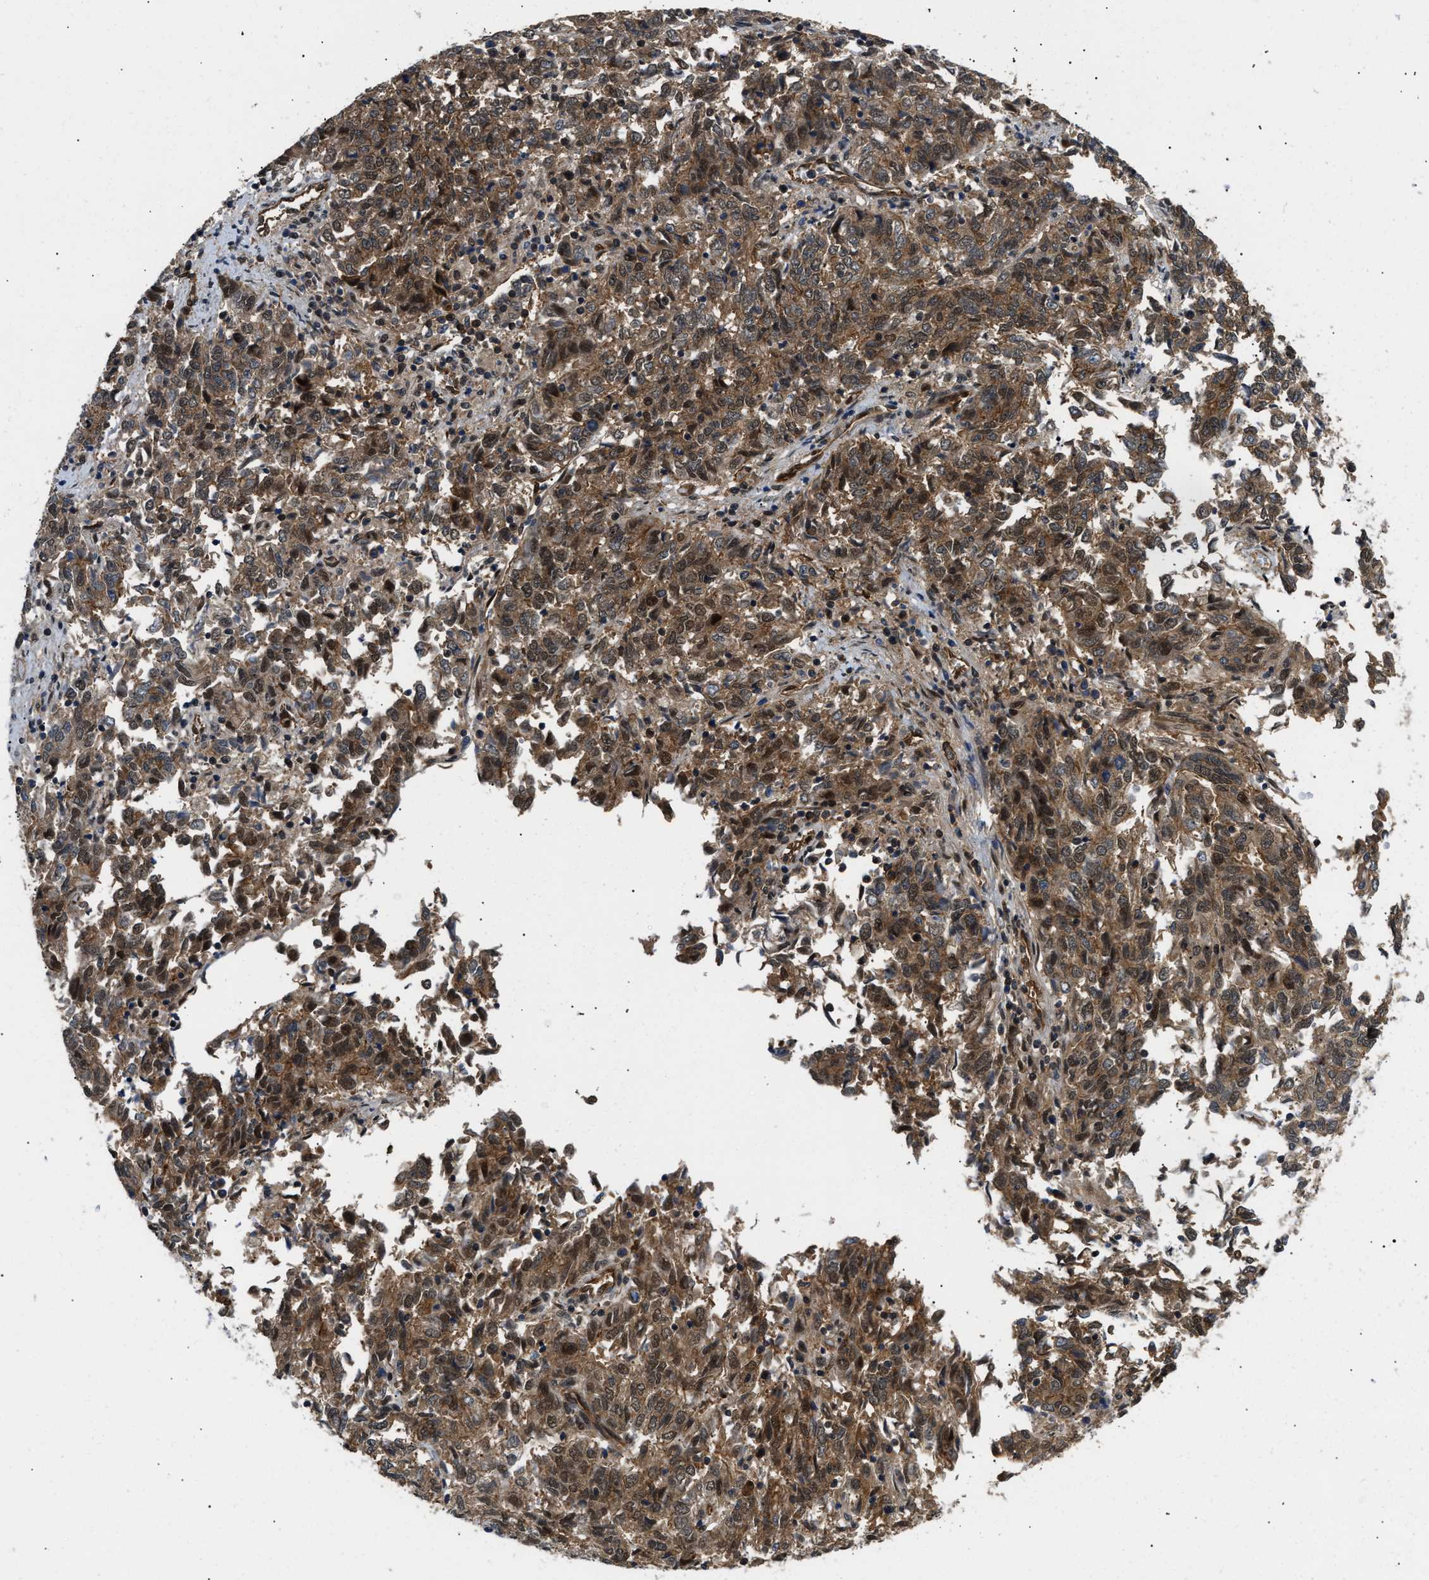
{"staining": {"intensity": "moderate", "quantity": "25%-75%", "location": "cytoplasmic/membranous"}, "tissue": "endometrial cancer", "cell_type": "Tumor cells", "image_type": "cancer", "snomed": [{"axis": "morphology", "description": "Adenocarcinoma, NOS"}, {"axis": "topography", "description": "Endometrium"}], "caption": "Immunohistochemical staining of endometrial cancer (adenocarcinoma) demonstrates medium levels of moderate cytoplasmic/membranous protein expression in about 25%-75% of tumor cells.", "gene": "COPS2", "patient": {"sex": "female", "age": 80}}